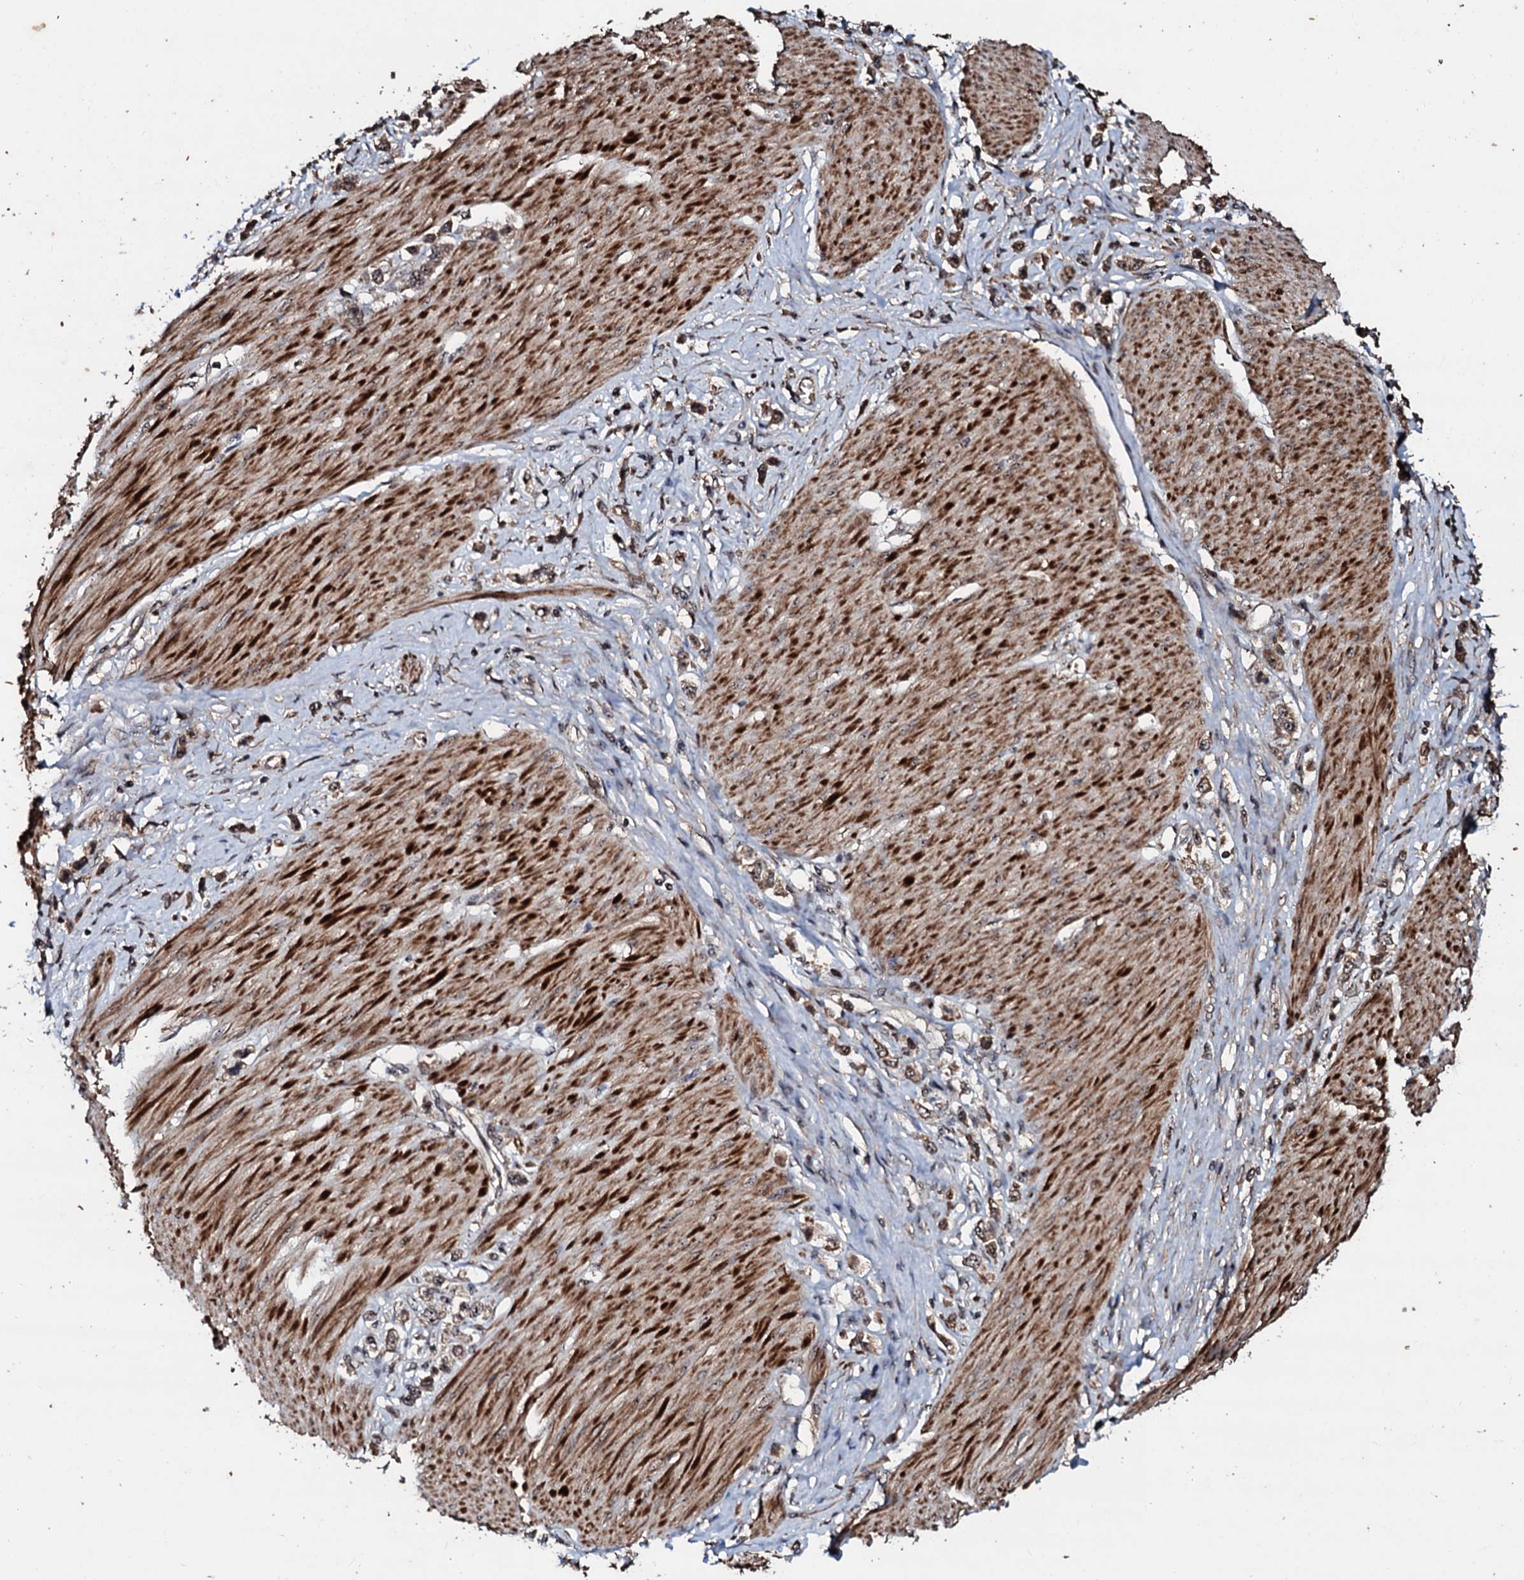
{"staining": {"intensity": "weak", "quantity": ">75%", "location": "cytoplasmic/membranous,nuclear"}, "tissue": "stomach cancer", "cell_type": "Tumor cells", "image_type": "cancer", "snomed": [{"axis": "morphology", "description": "Normal tissue, NOS"}, {"axis": "morphology", "description": "Adenocarcinoma, NOS"}, {"axis": "topography", "description": "Stomach, upper"}, {"axis": "topography", "description": "Stomach"}], "caption": "Protein staining by IHC reveals weak cytoplasmic/membranous and nuclear expression in approximately >75% of tumor cells in stomach cancer (adenocarcinoma).", "gene": "SUPT7L", "patient": {"sex": "female", "age": 65}}